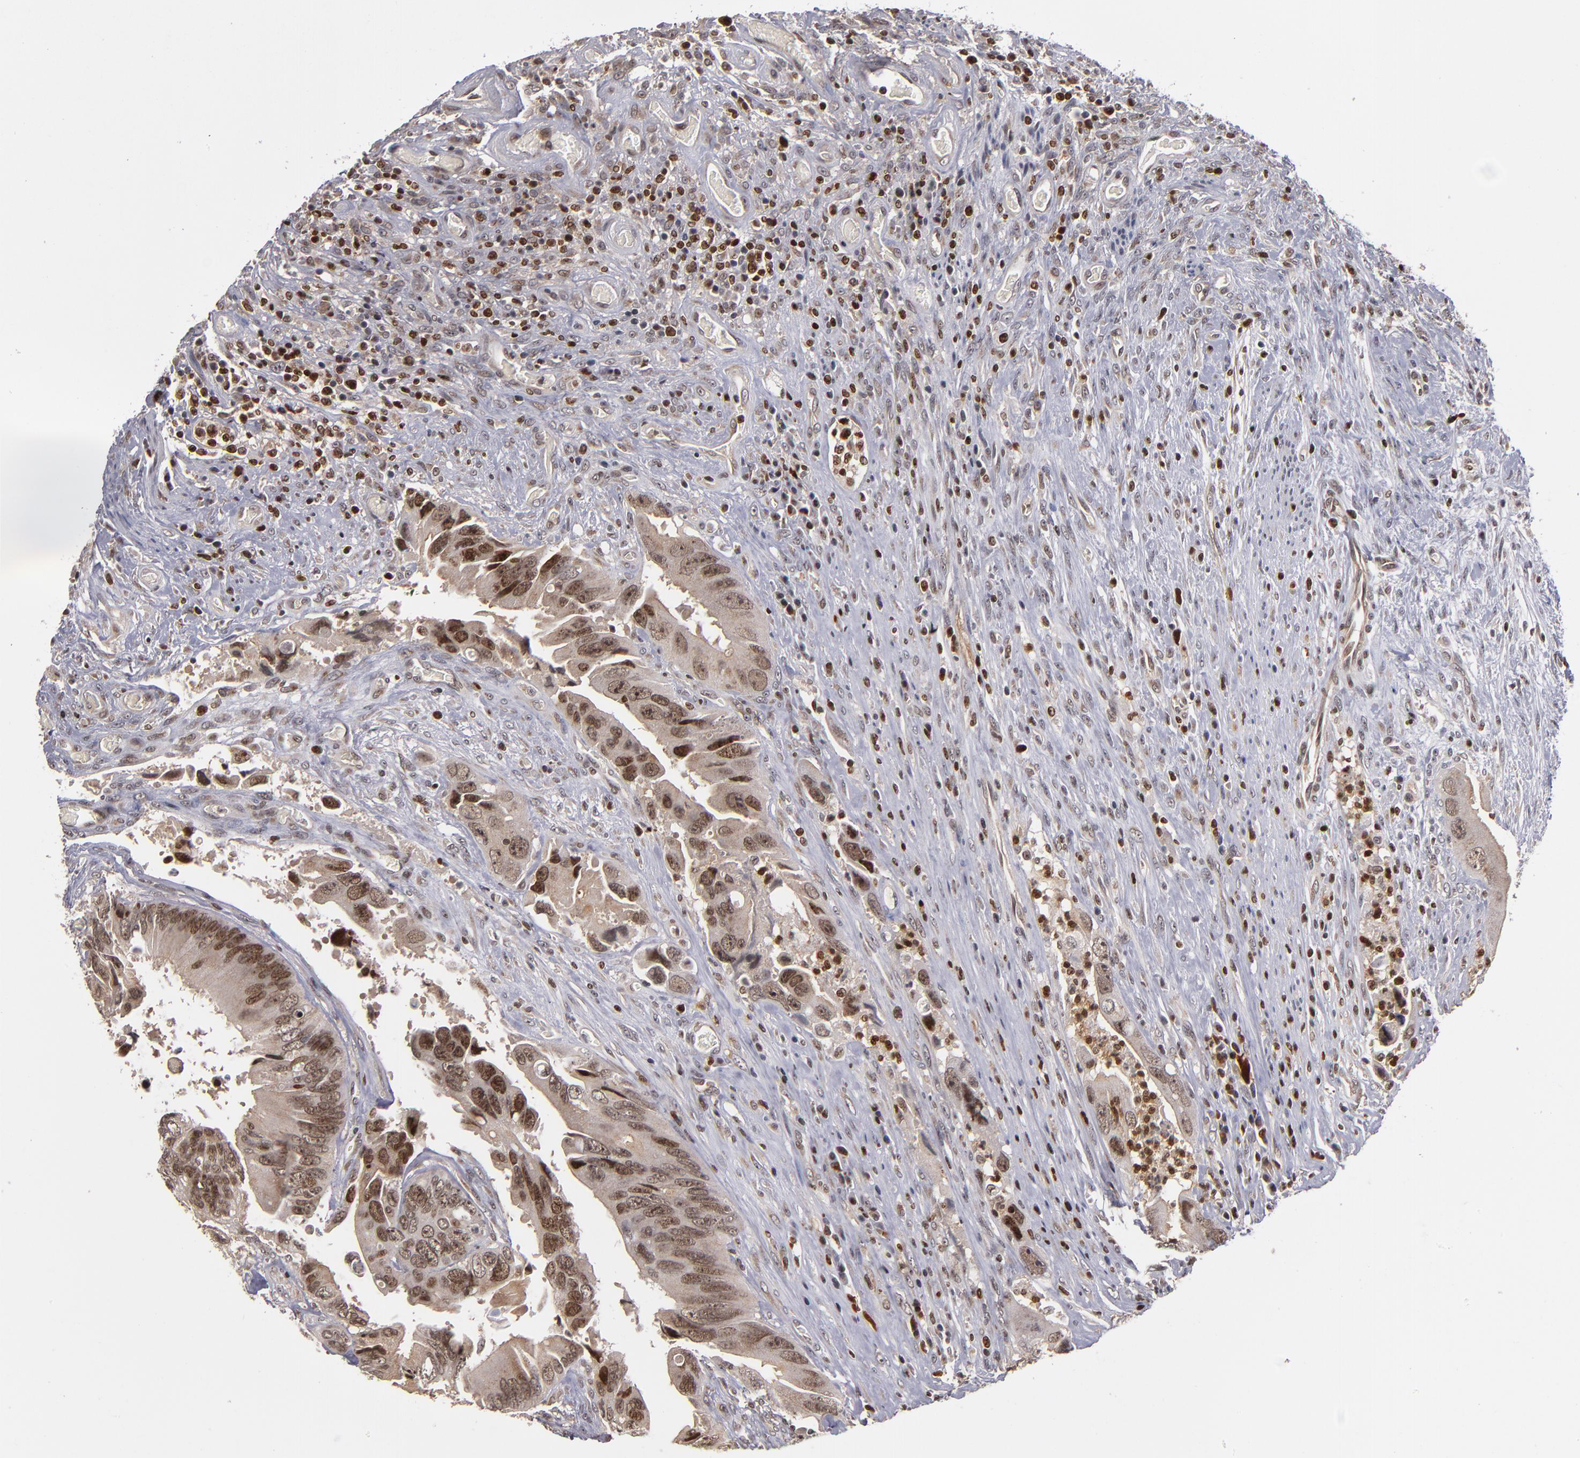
{"staining": {"intensity": "moderate", "quantity": ">75%", "location": "nuclear"}, "tissue": "colorectal cancer", "cell_type": "Tumor cells", "image_type": "cancer", "snomed": [{"axis": "morphology", "description": "Adenocarcinoma, NOS"}, {"axis": "topography", "description": "Rectum"}], "caption": "DAB (3,3'-diaminobenzidine) immunohistochemical staining of human adenocarcinoma (colorectal) exhibits moderate nuclear protein staining in approximately >75% of tumor cells.", "gene": "KDM6A", "patient": {"sex": "male", "age": 70}}